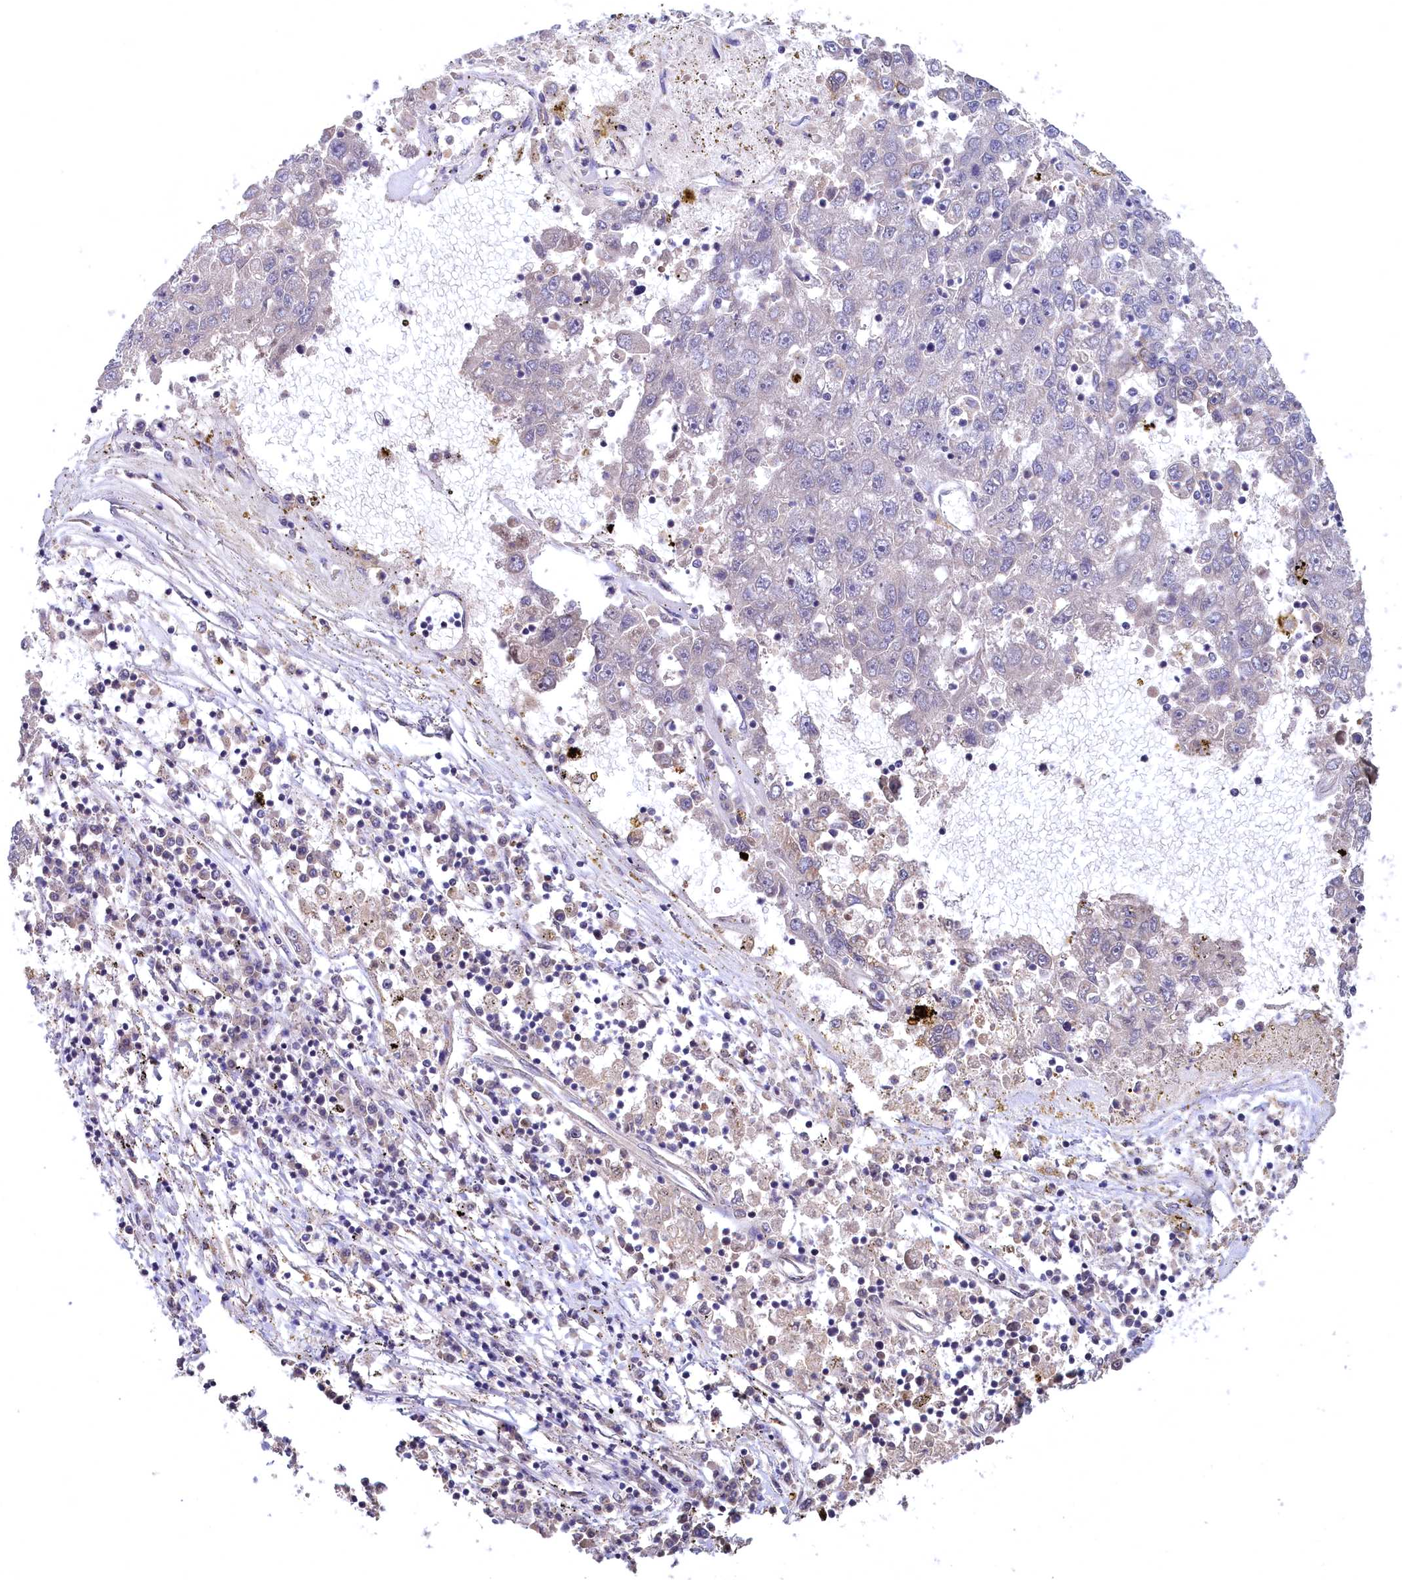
{"staining": {"intensity": "negative", "quantity": "none", "location": "none"}, "tissue": "liver cancer", "cell_type": "Tumor cells", "image_type": "cancer", "snomed": [{"axis": "morphology", "description": "Carcinoma, Hepatocellular, NOS"}, {"axis": "topography", "description": "Liver"}], "caption": "High magnification brightfield microscopy of liver cancer (hepatocellular carcinoma) stained with DAB (brown) and counterstained with hematoxylin (blue): tumor cells show no significant positivity.", "gene": "C11orf54", "patient": {"sex": "male", "age": 49}}